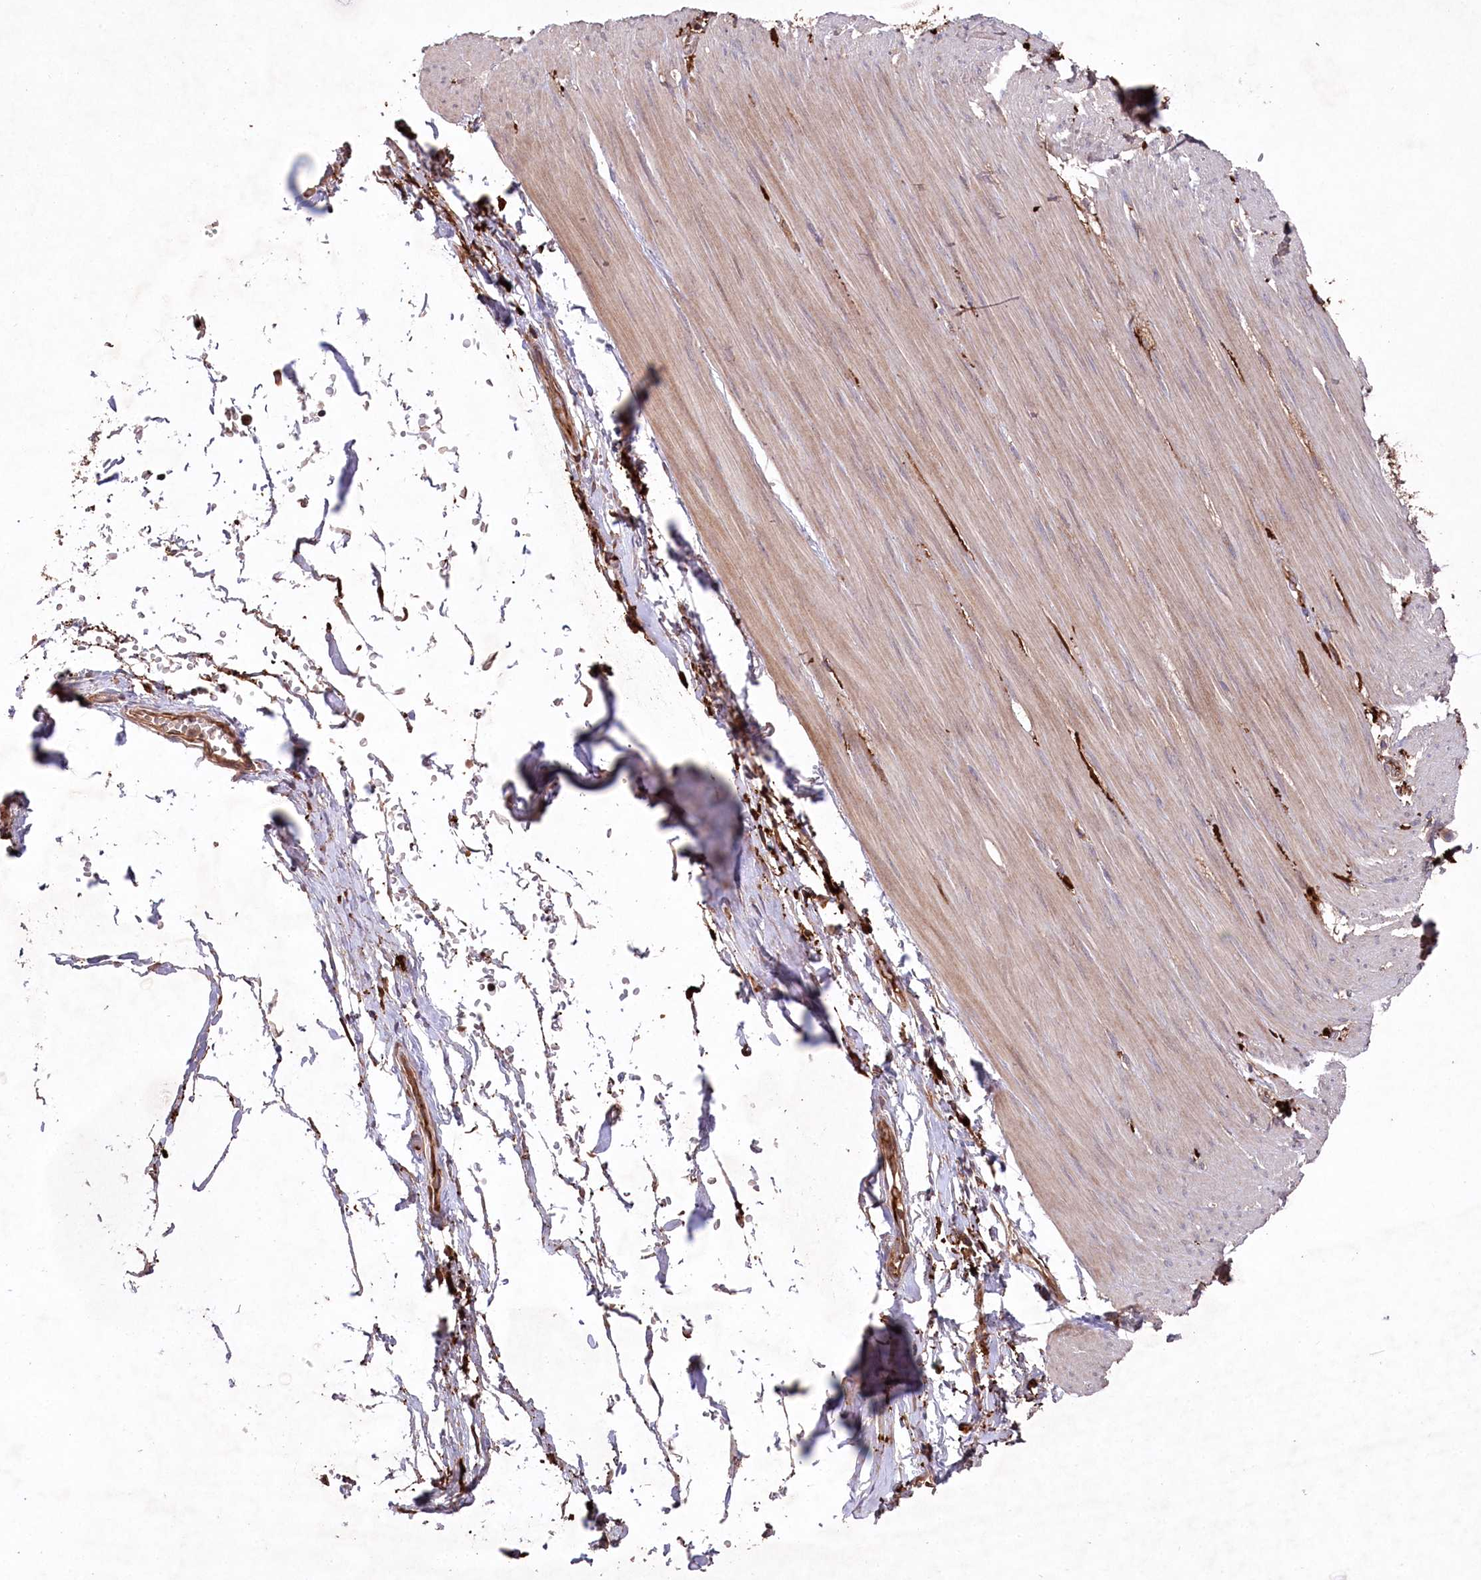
{"staining": {"intensity": "weak", "quantity": ">75%", "location": "cytoplasmic/membranous"}, "tissue": "smooth muscle", "cell_type": "Smooth muscle cells", "image_type": "normal", "snomed": [{"axis": "morphology", "description": "Normal tissue, NOS"}, {"axis": "morphology", "description": "Adenocarcinoma, NOS"}, {"axis": "topography", "description": "Colon"}, {"axis": "topography", "description": "Peripheral nerve tissue"}], "caption": "Immunohistochemistry of unremarkable human smooth muscle demonstrates low levels of weak cytoplasmic/membranous staining in about >75% of smooth muscle cells.", "gene": "PPP1R21", "patient": {"sex": "male", "age": 14}}